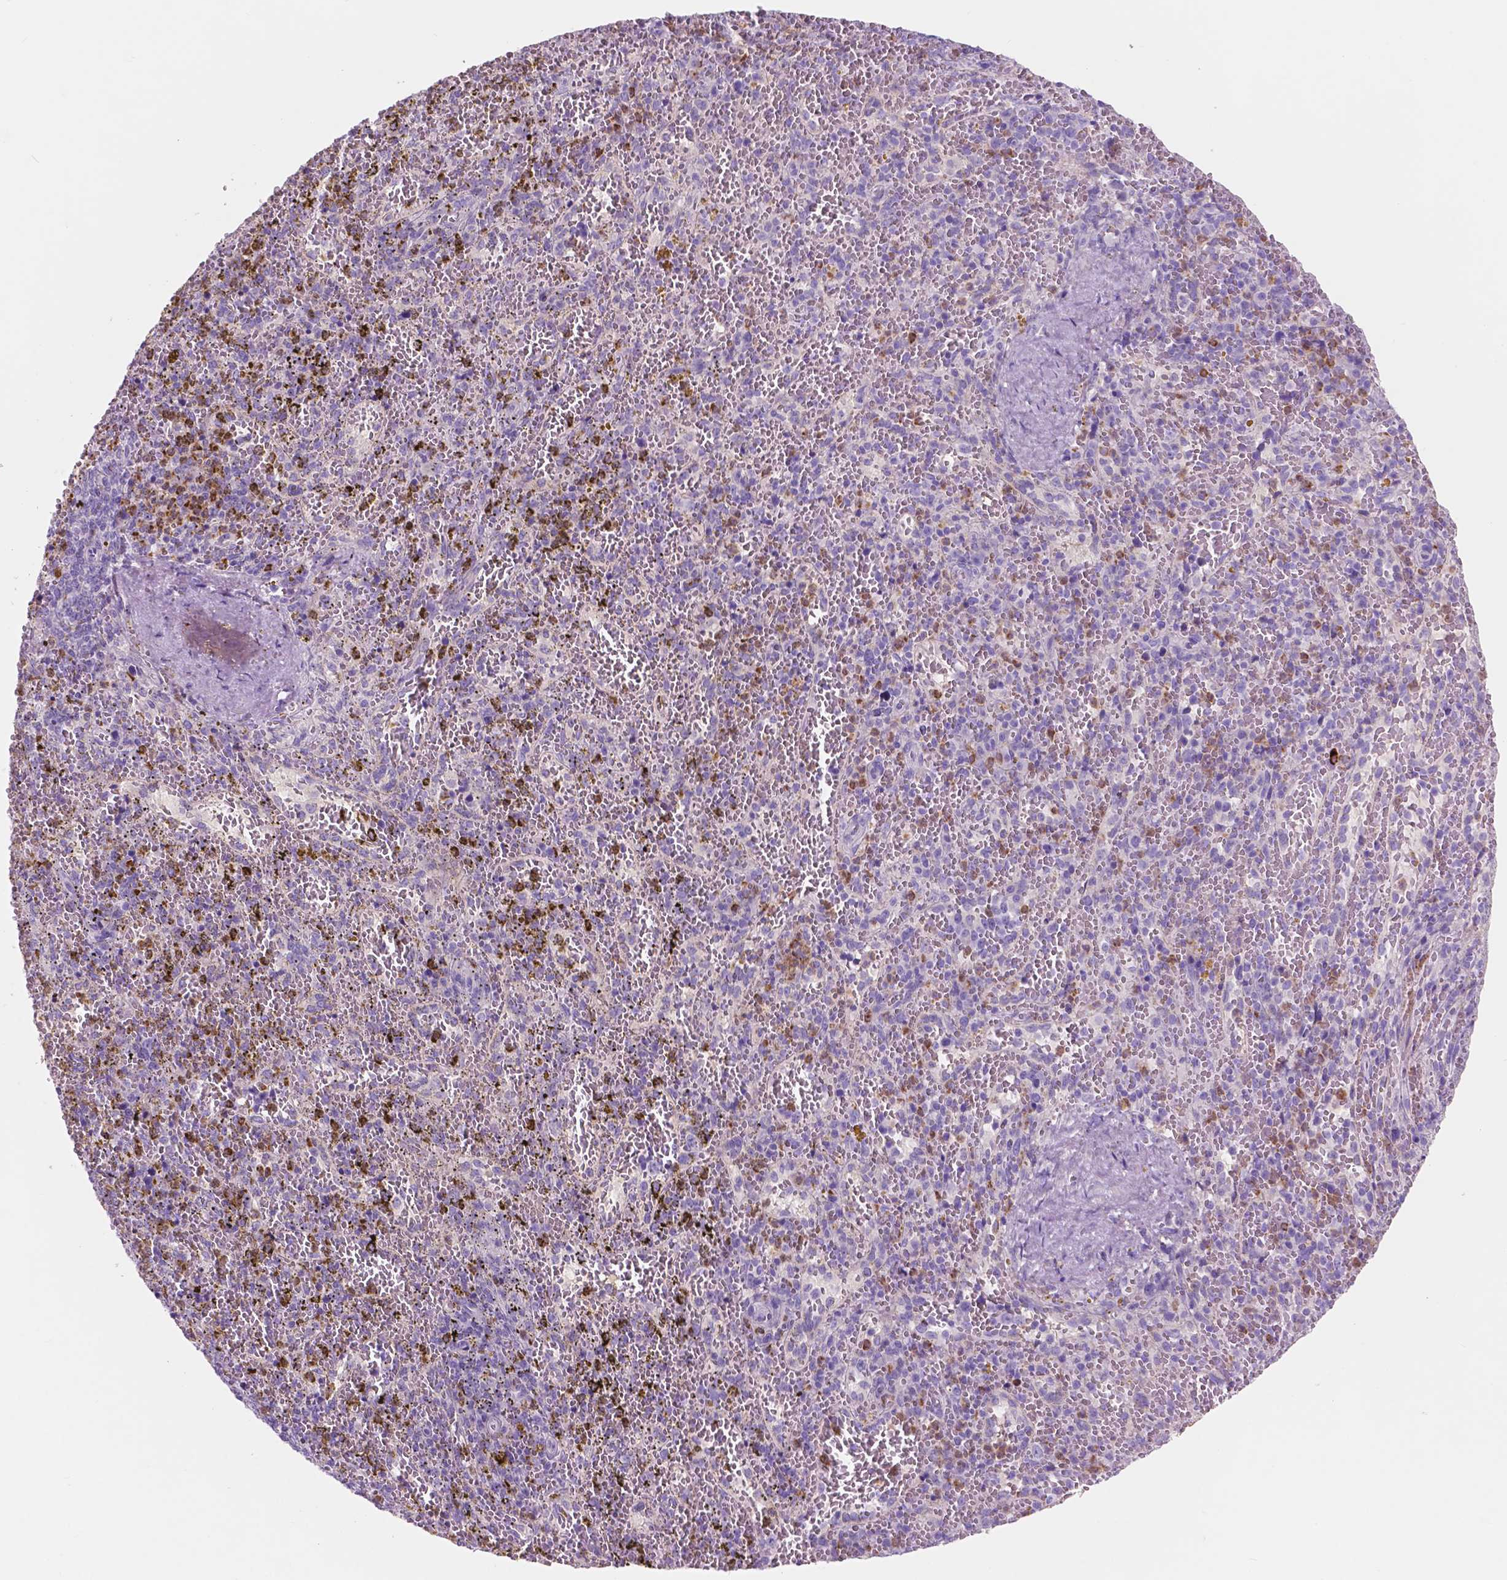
{"staining": {"intensity": "strong", "quantity": "<25%", "location": "cytoplasmic/membranous"}, "tissue": "spleen", "cell_type": "Cells in red pulp", "image_type": "normal", "snomed": [{"axis": "morphology", "description": "Normal tissue, NOS"}, {"axis": "topography", "description": "Spleen"}], "caption": "The histopathology image demonstrates immunohistochemical staining of benign spleen. There is strong cytoplasmic/membranous expression is identified in approximately <25% of cells in red pulp.", "gene": "CUZD1", "patient": {"sex": "female", "age": 50}}